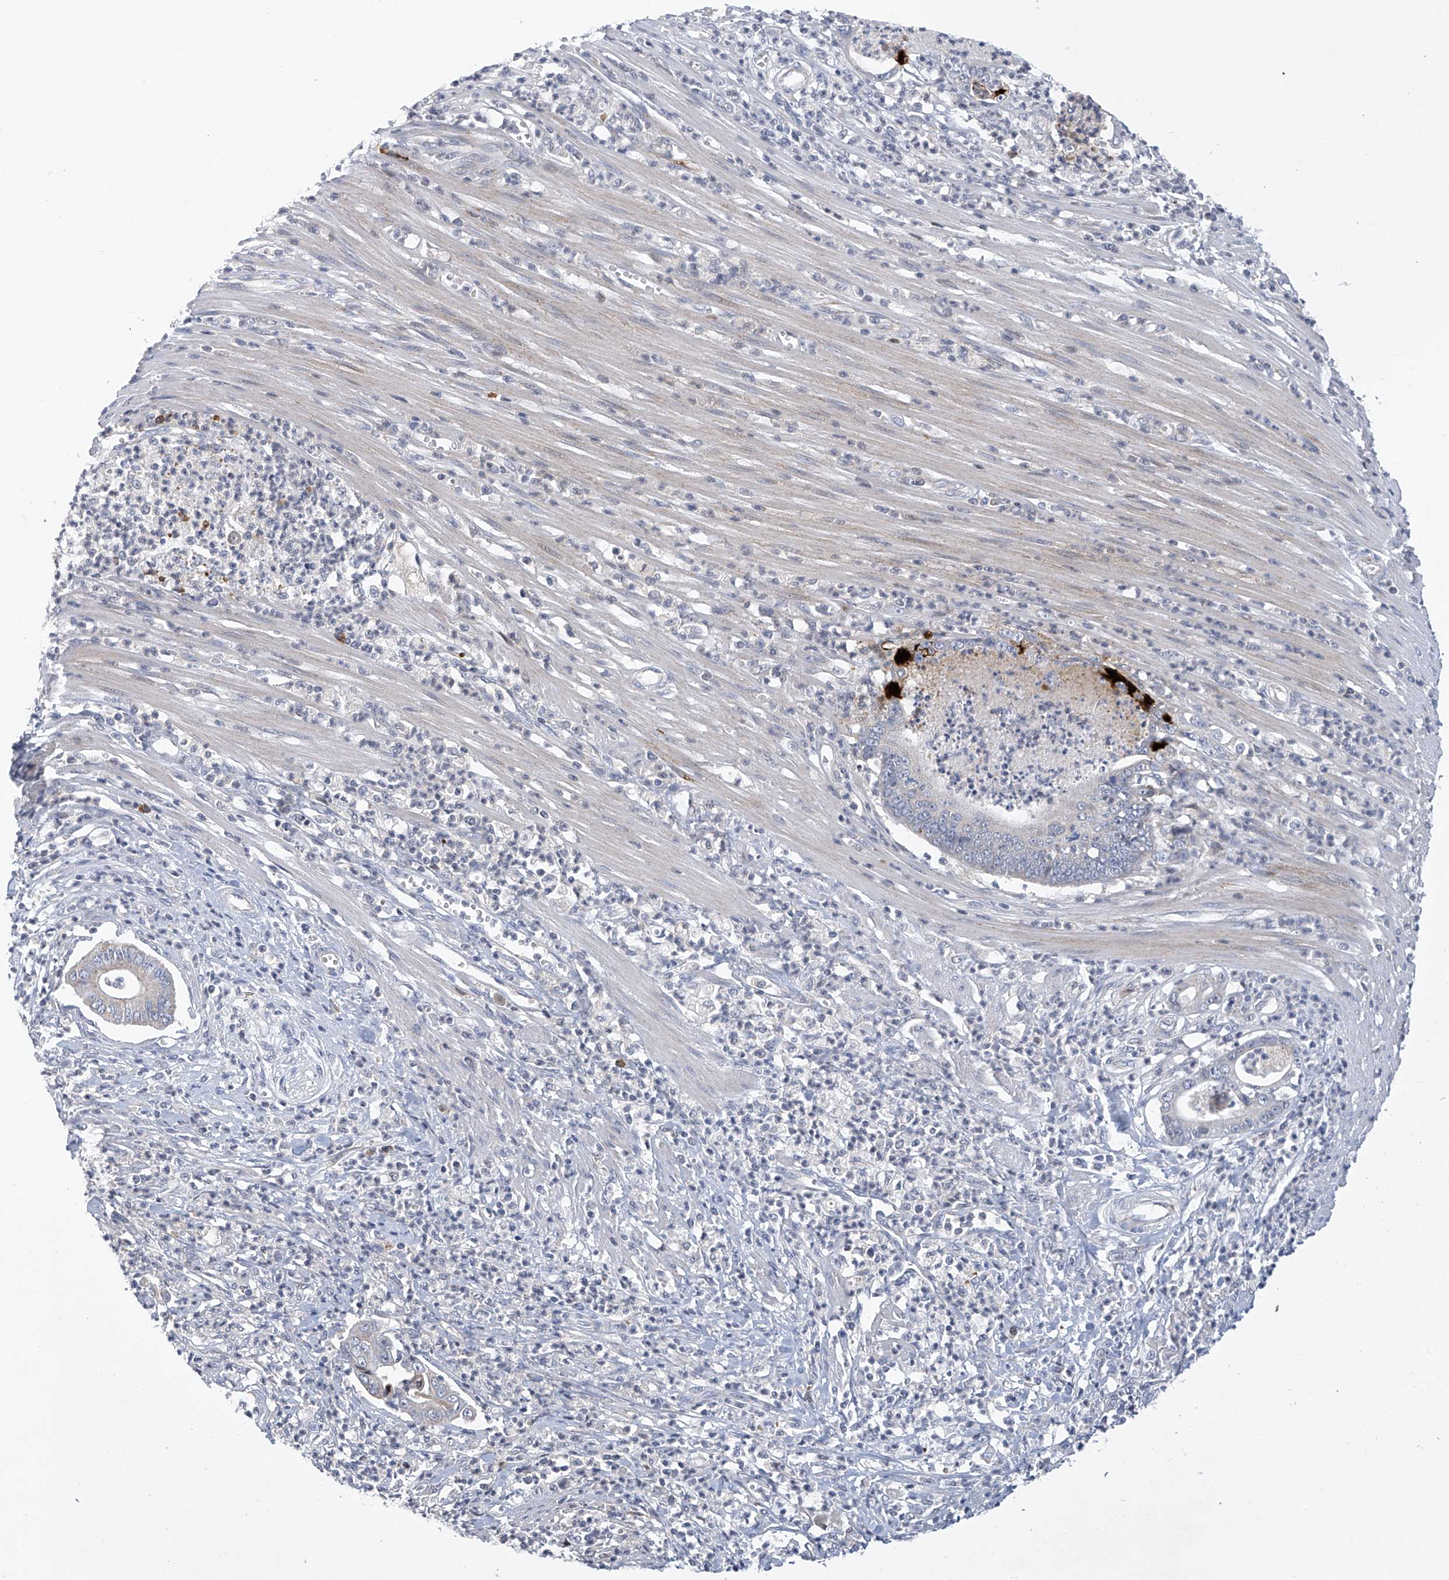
{"staining": {"intensity": "negative", "quantity": "none", "location": "none"}, "tissue": "pancreatic cancer", "cell_type": "Tumor cells", "image_type": "cancer", "snomed": [{"axis": "morphology", "description": "Adenocarcinoma, NOS"}, {"axis": "topography", "description": "Pancreas"}], "caption": "This is an IHC image of pancreatic cancer. There is no staining in tumor cells.", "gene": "SLCO4A1", "patient": {"sex": "male", "age": 69}}